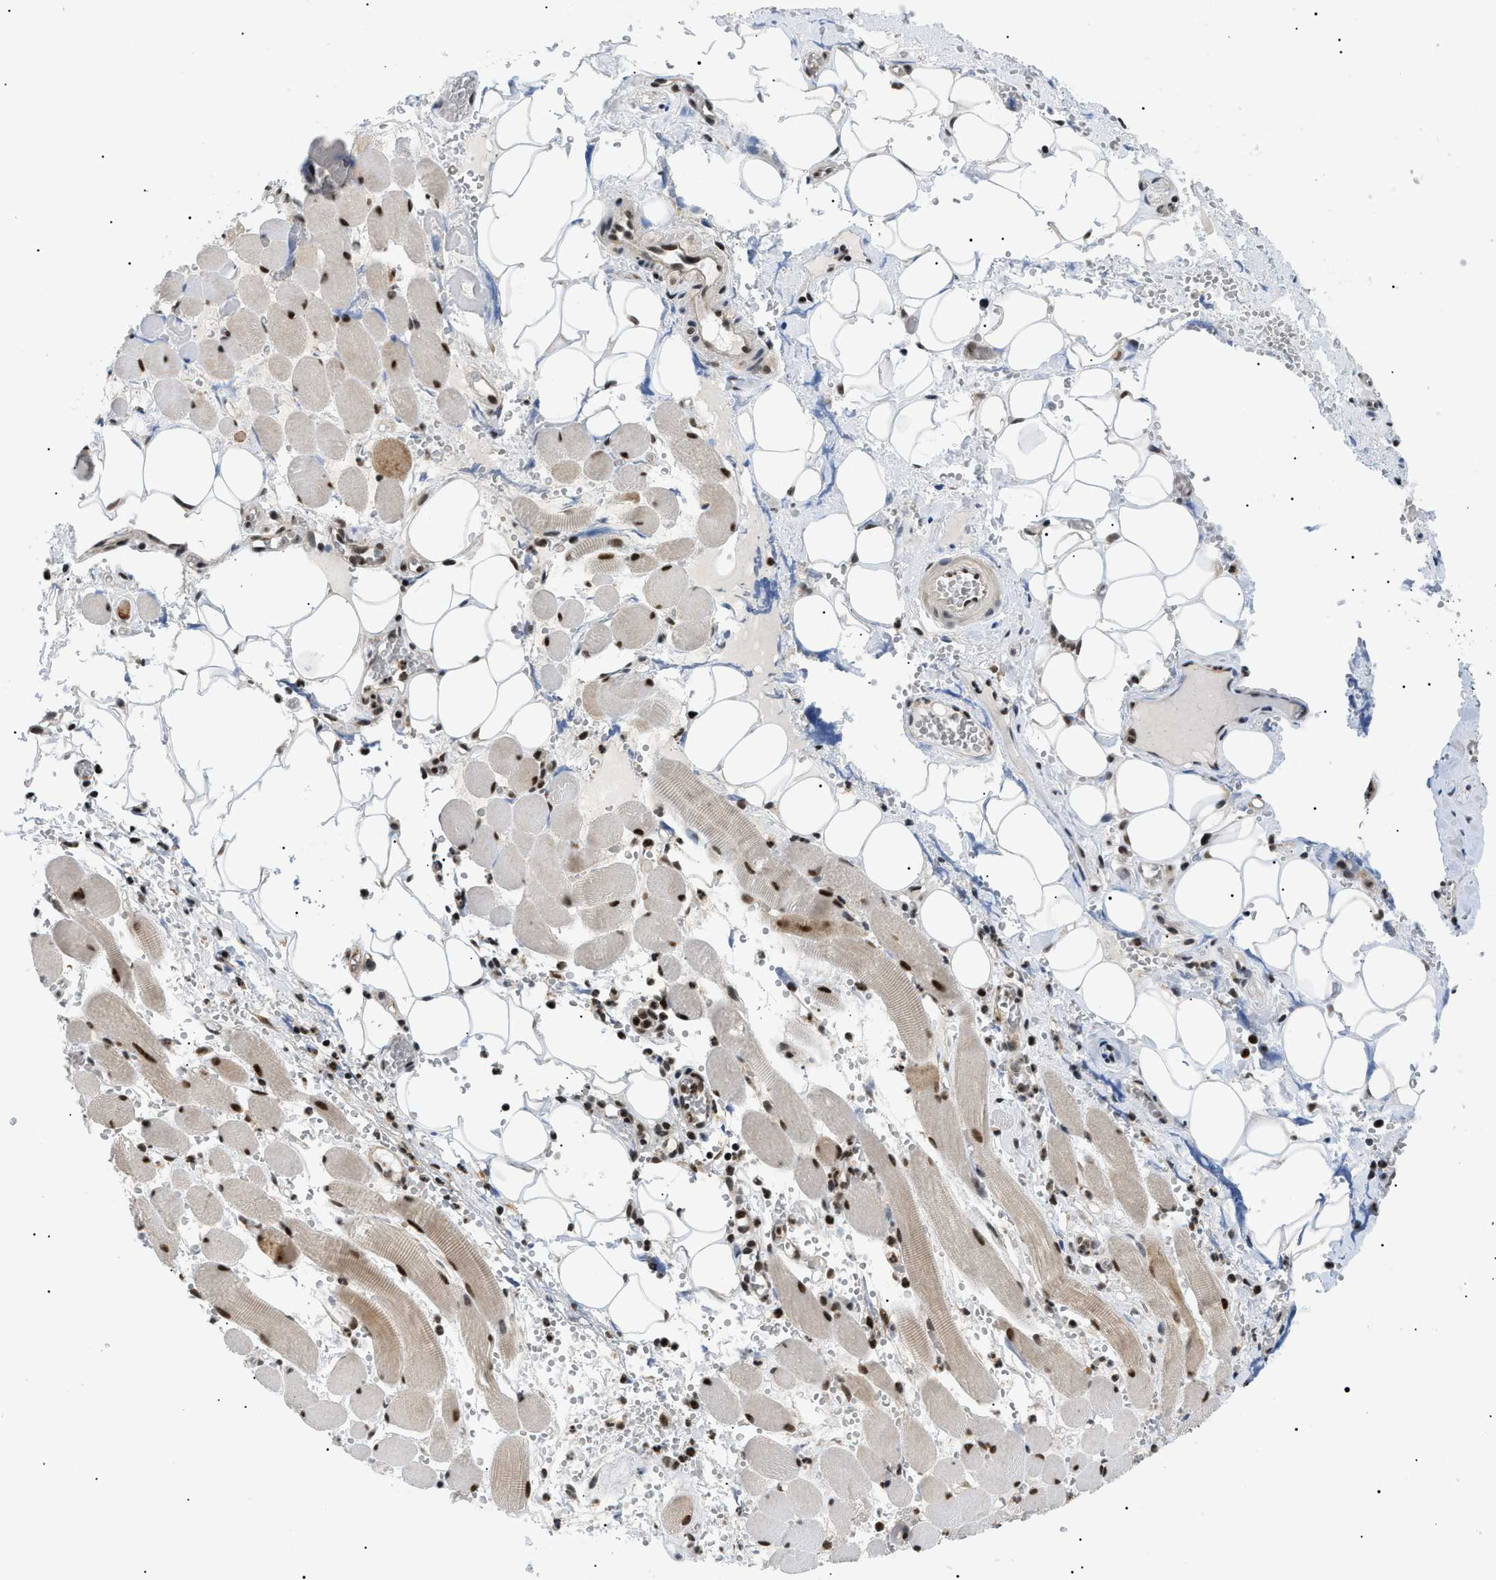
{"staining": {"intensity": "moderate", "quantity": "25%-75%", "location": "nuclear"}, "tissue": "adipose tissue", "cell_type": "Adipocytes", "image_type": "normal", "snomed": [{"axis": "morphology", "description": "Squamous cell carcinoma, NOS"}, {"axis": "topography", "description": "Oral tissue"}, {"axis": "topography", "description": "Head-Neck"}], "caption": "Immunohistochemistry (IHC) of unremarkable human adipose tissue reveals medium levels of moderate nuclear staining in about 25%-75% of adipocytes.", "gene": "RBM15", "patient": {"sex": "female", "age": 50}}